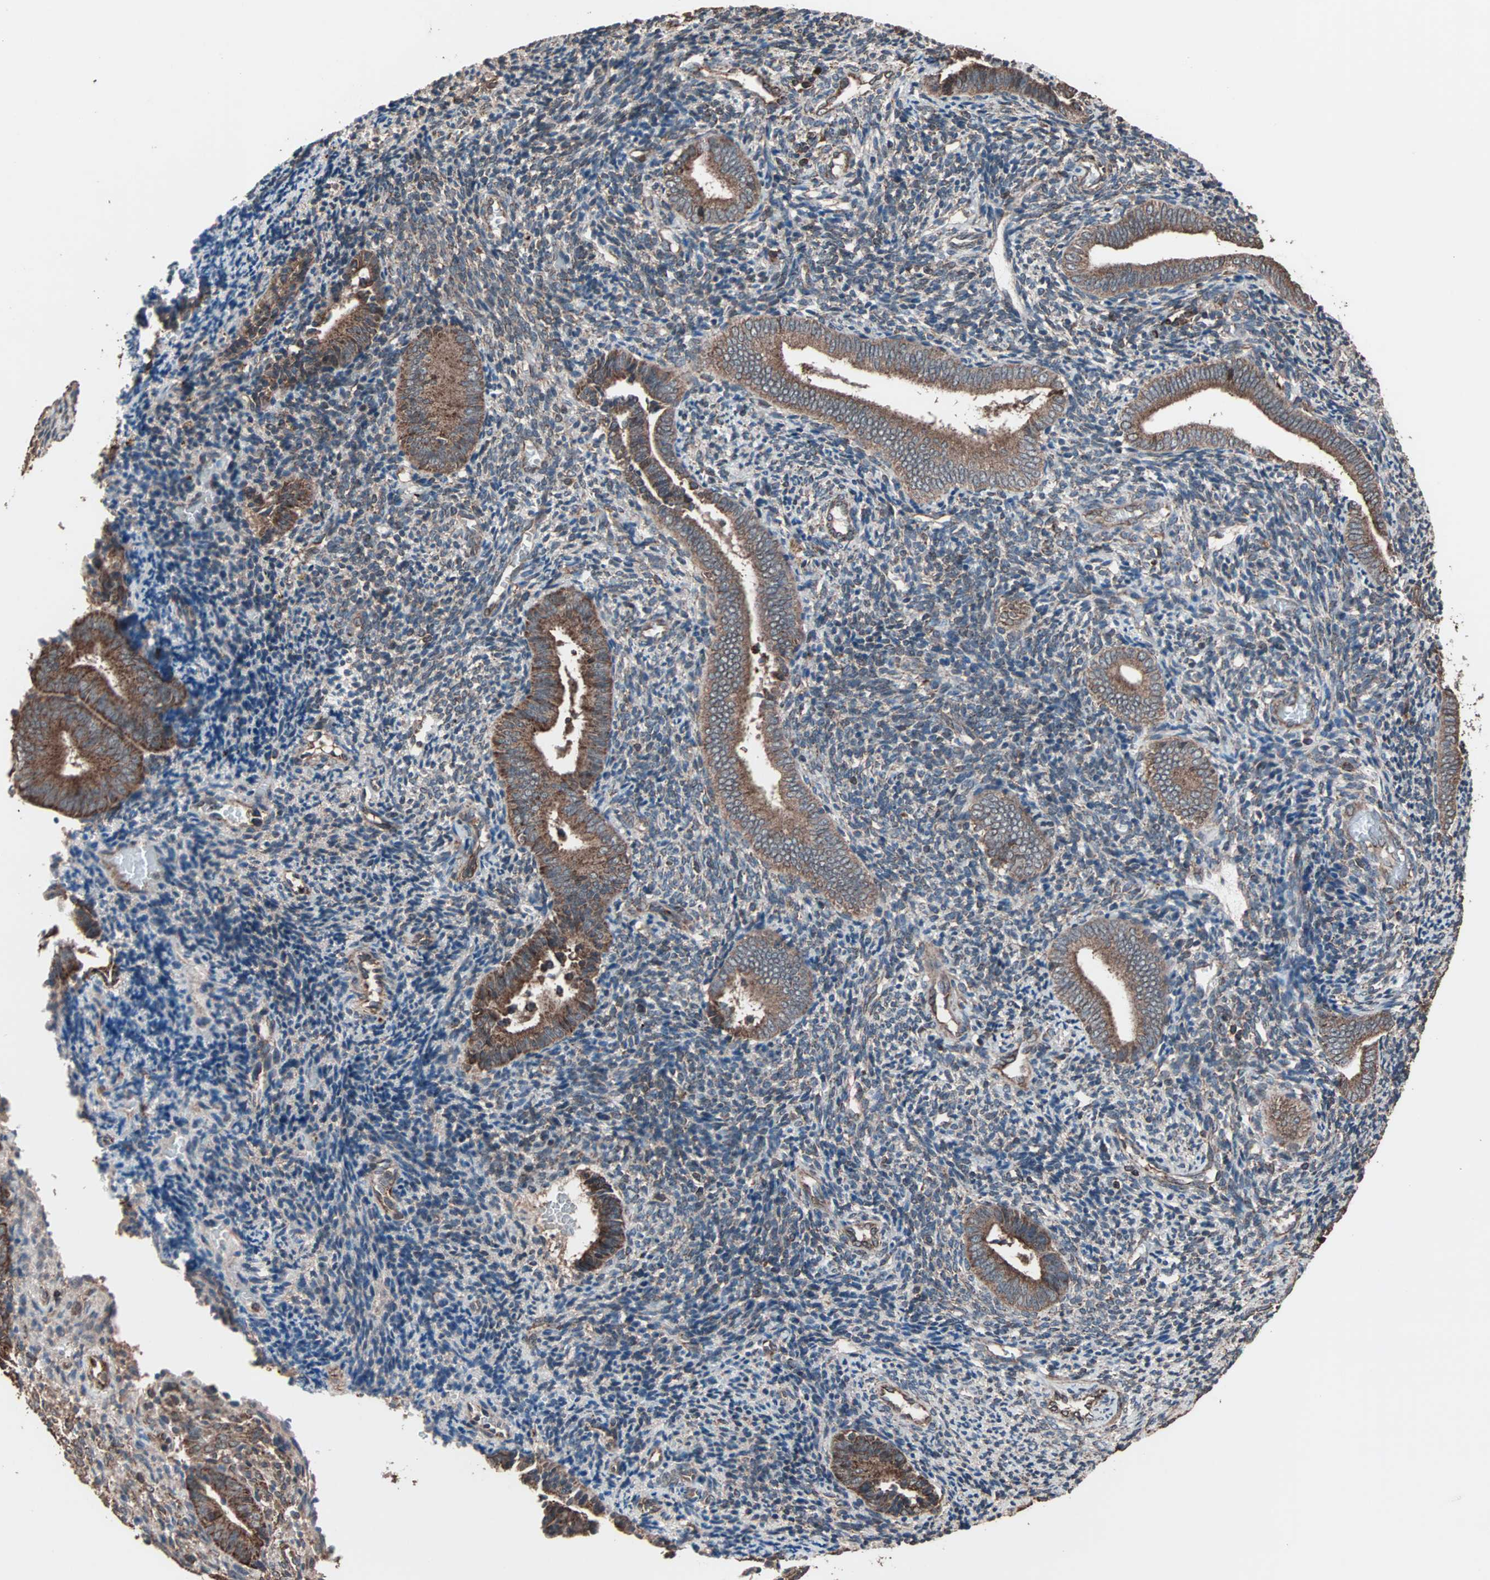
{"staining": {"intensity": "moderate", "quantity": "25%-75%", "location": "cytoplasmic/membranous"}, "tissue": "endometrium", "cell_type": "Cells in endometrial stroma", "image_type": "normal", "snomed": [{"axis": "morphology", "description": "Normal tissue, NOS"}, {"axis": "topography", "description": "Uterus"}, {"axis": "topography", "description": "Endometrium"}], "caption": "Approximately 25%-75% of cells in endometrial stroma in normal endometrium reveal moderate cytoplasmic/membranous protein expression as visualized by brown immunohistochemical staining.", "gene": "MRPL2", "patient": {"sex": "female", "age": 33}}